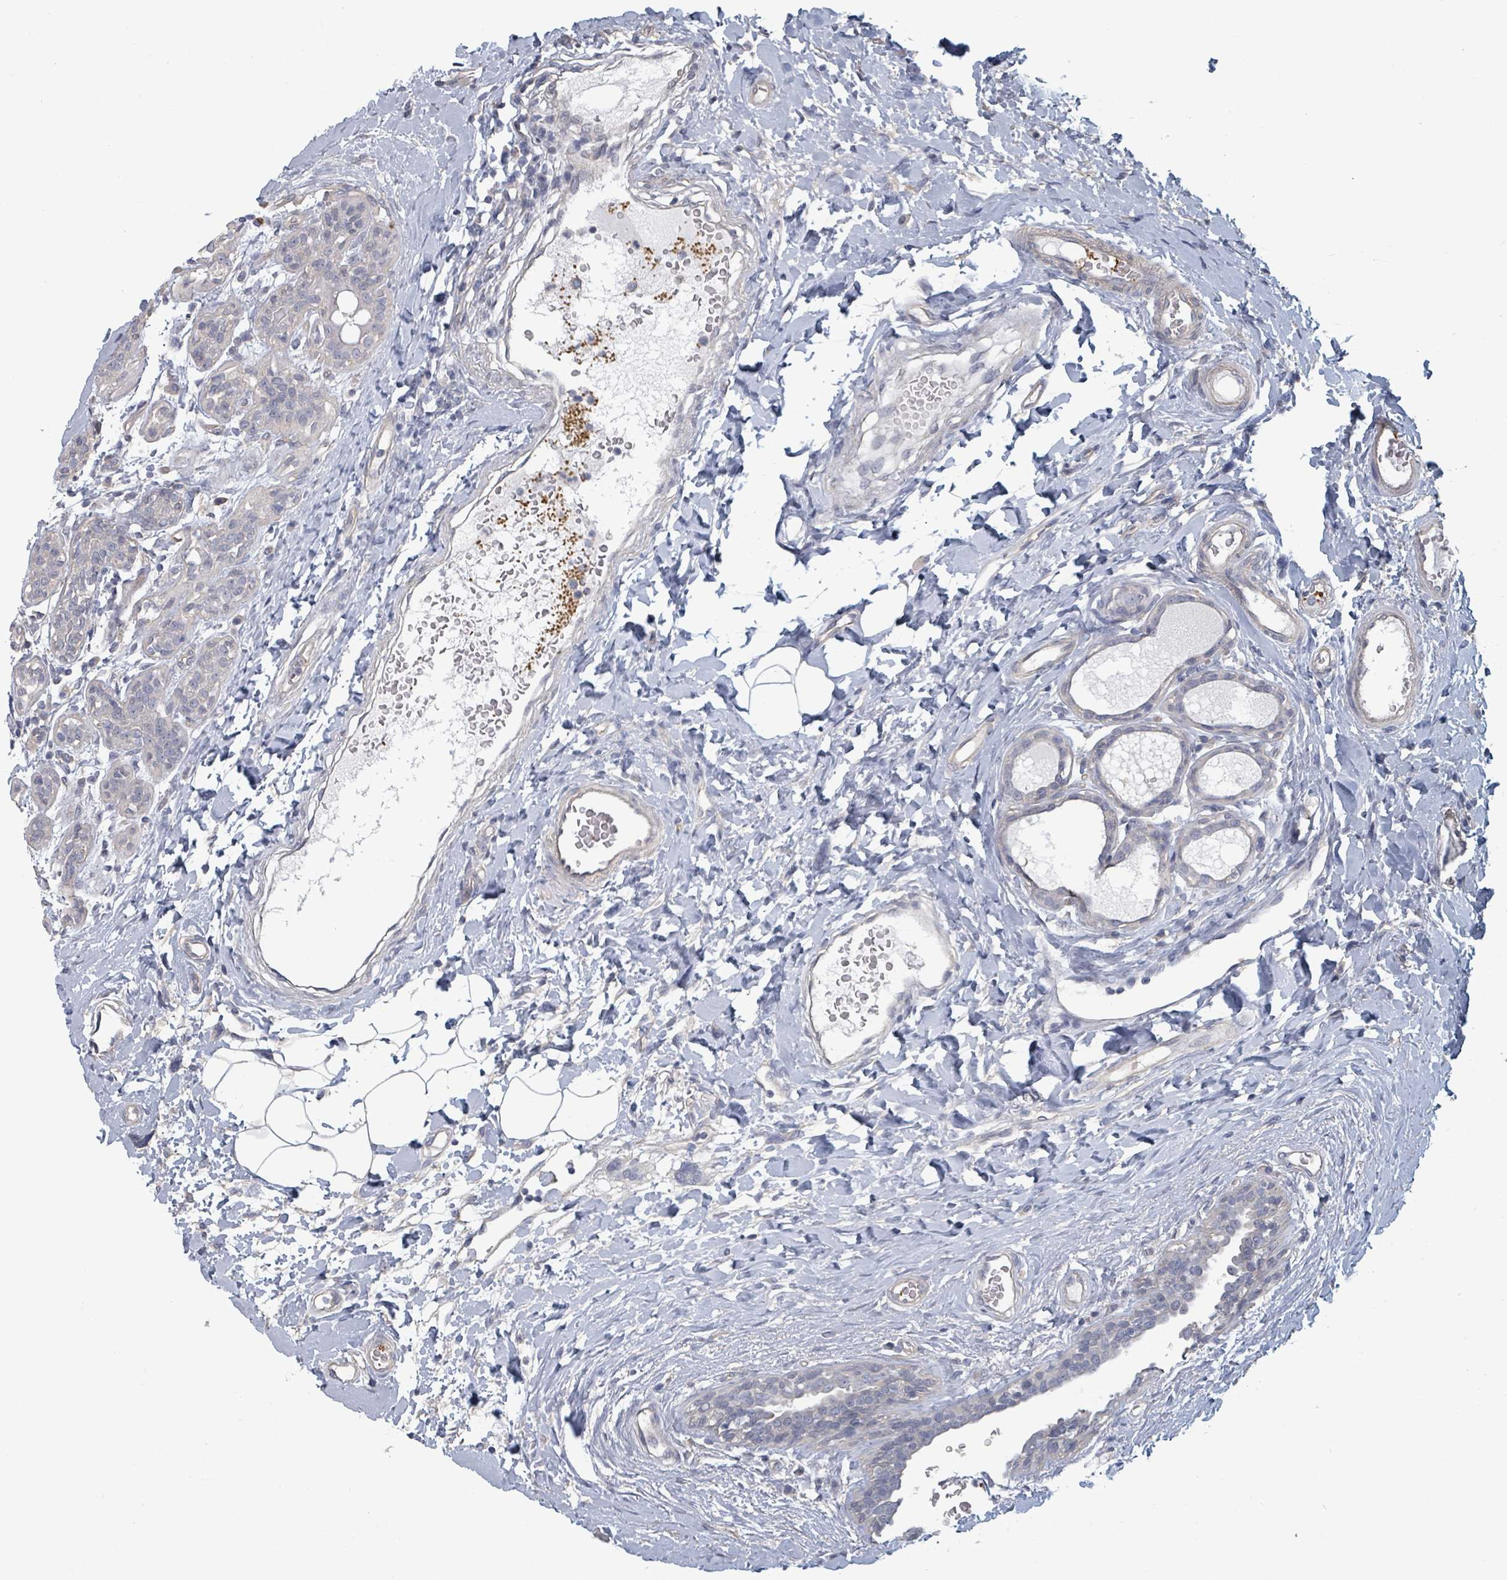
{"staining": {"intensity": "negative", "quantity": "none", "location": "none"}, "tissue": "breast cancer", "cell_type": "Tumor cells", "image_type": "cancer", "snomed": [{"axis": "morphology", "description": "Duct carcinoma"}, {"axis": "topography", "description": "Breast"}], "caption": "Breast cancer stained for a protein using IHC exhibits no expression tumor cells.", "gene": "PLAUR", "patient": {"sex": "female", "age": 40}}